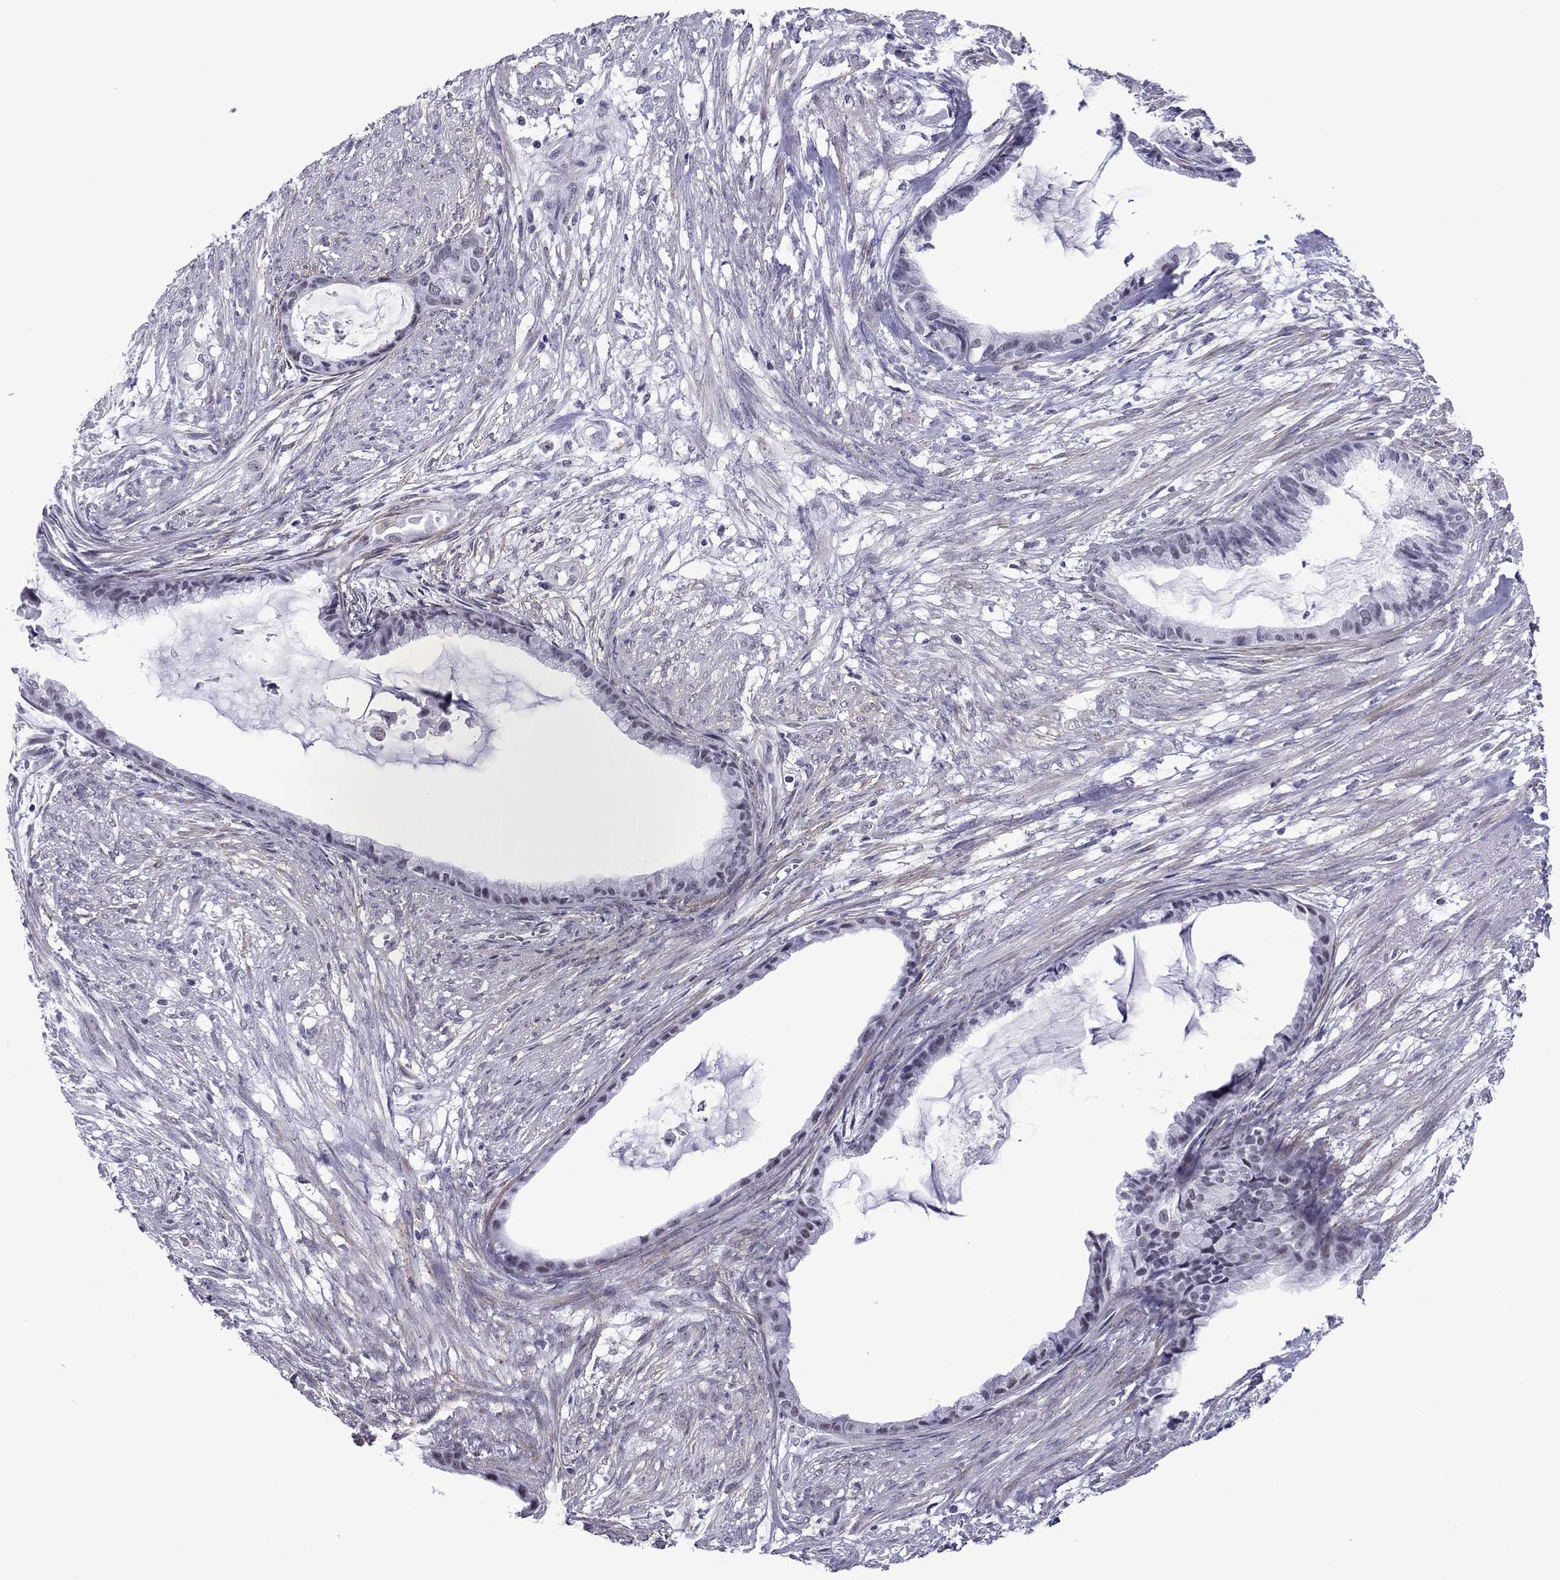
{"staining": {"intensity": "negative", "quantity": "none", "location": "none"}, "tissue": "endometrial cancer", "cell_type": "Tumor cells", "image_type": "cancer", "snomed": [{"axis": "morphology", "description": "Adenocarcinoma, NOS"}, {"axis": "topography", "description": "Endometrium"}], "caption": "Immunohistochemical staining of human adenocarcinoma (endometrial) displays no significant positivity in tumor cells.", "gene": "ZNF646", "patient": {"sex": "female", "age": 86}}